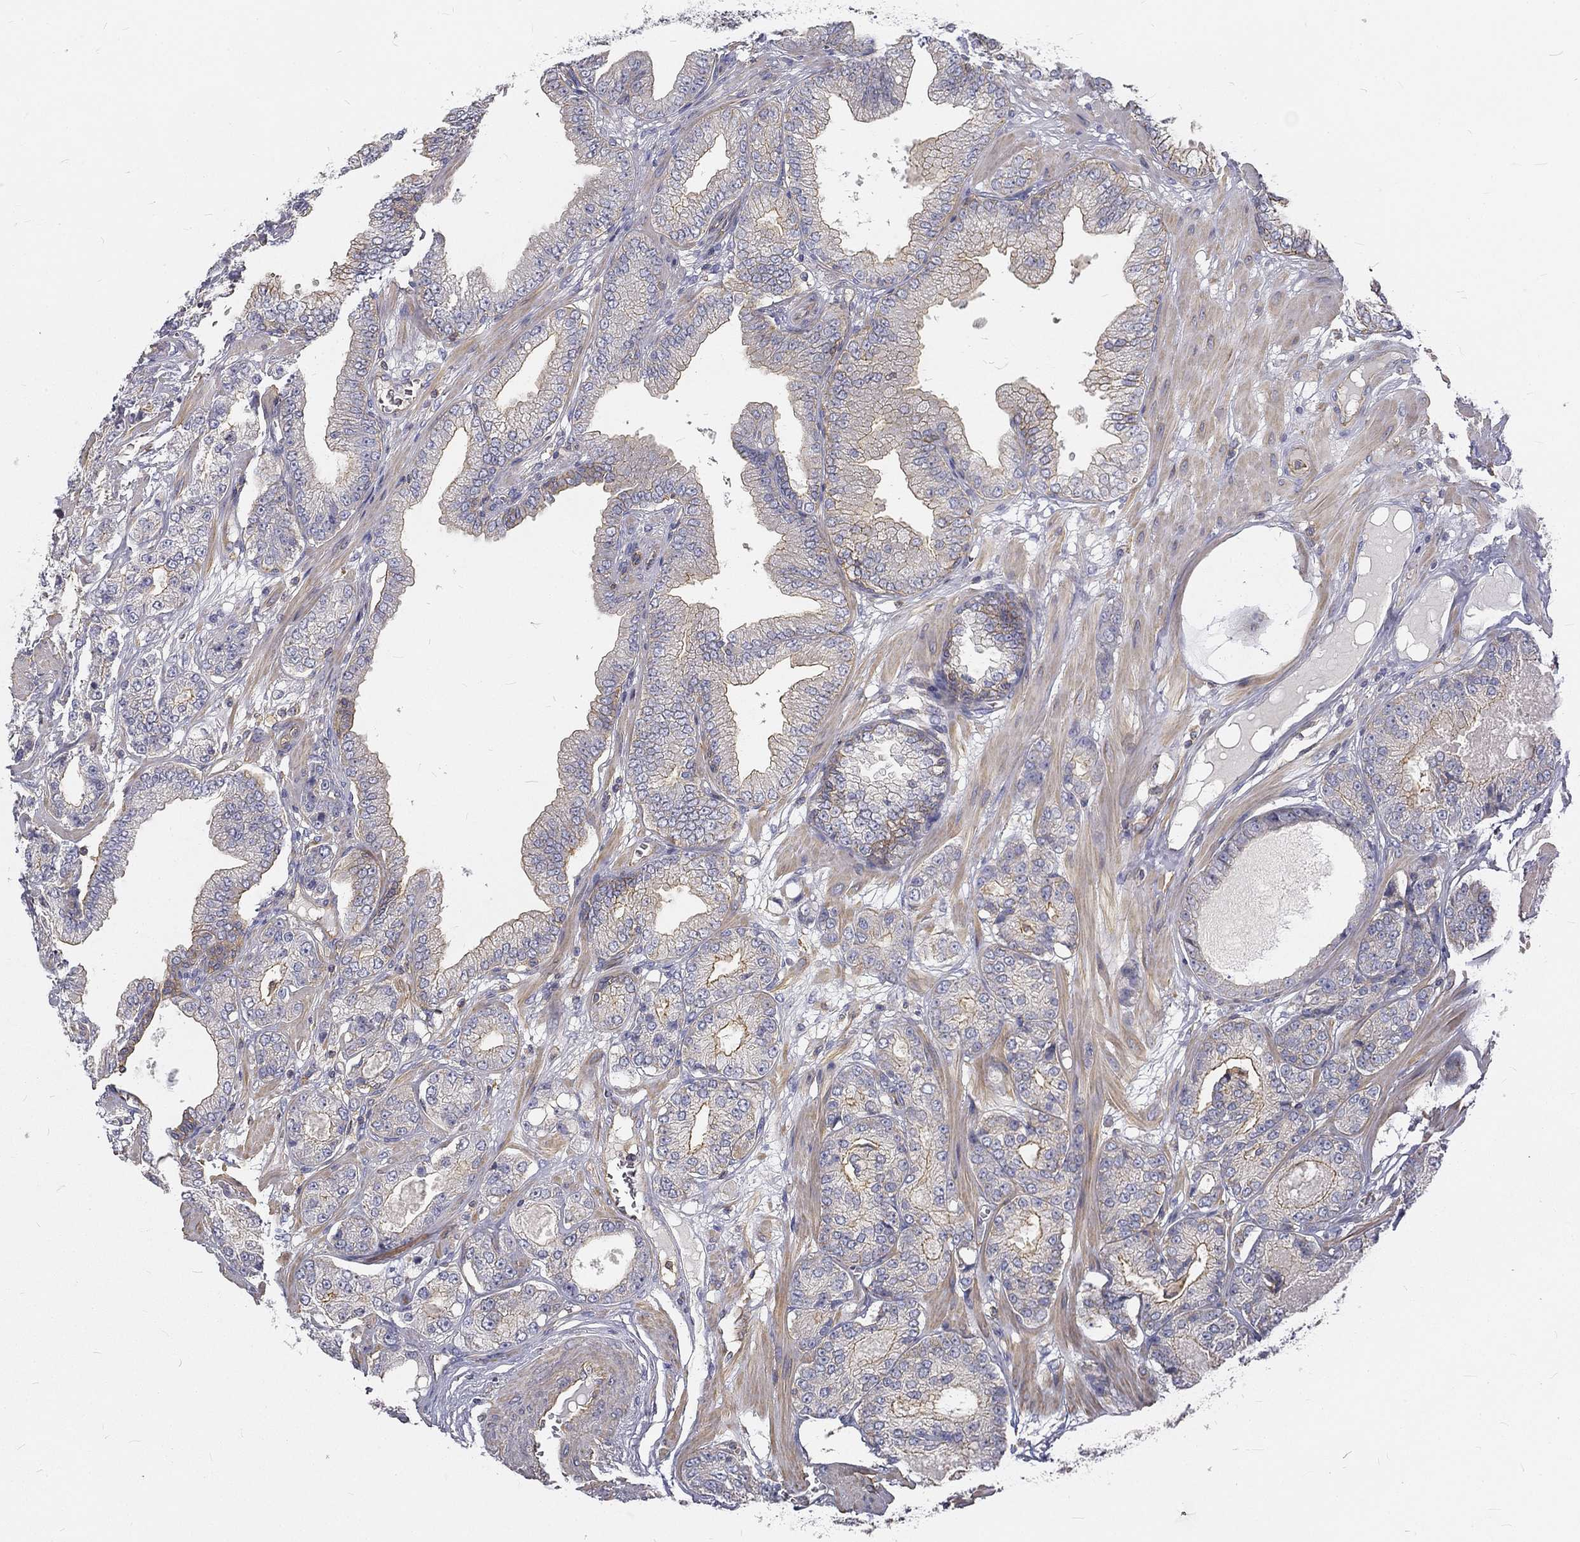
{"staining": {"intensity": "moderate", "quantity": "25%-75%", "location": "cytoplasmic/membranous"}, "tissue": "prostate cancer", "cell_type": "Tumor cells", "image_type": "cancer", "snomed": [{"axis": "morphology", "description": "Adenocarcinoma, NOS"}, {"axis": "topography", "description": "Prostate"}], "caption": "IHC of human adenocarcinoma (prostate) demonstrates medium levels of moderate cytoplasmic/membranous staining in about 25%-75% of tumor cells.", "gene": "MTMR11", "patient": {"sex": "male", "age": 64}}